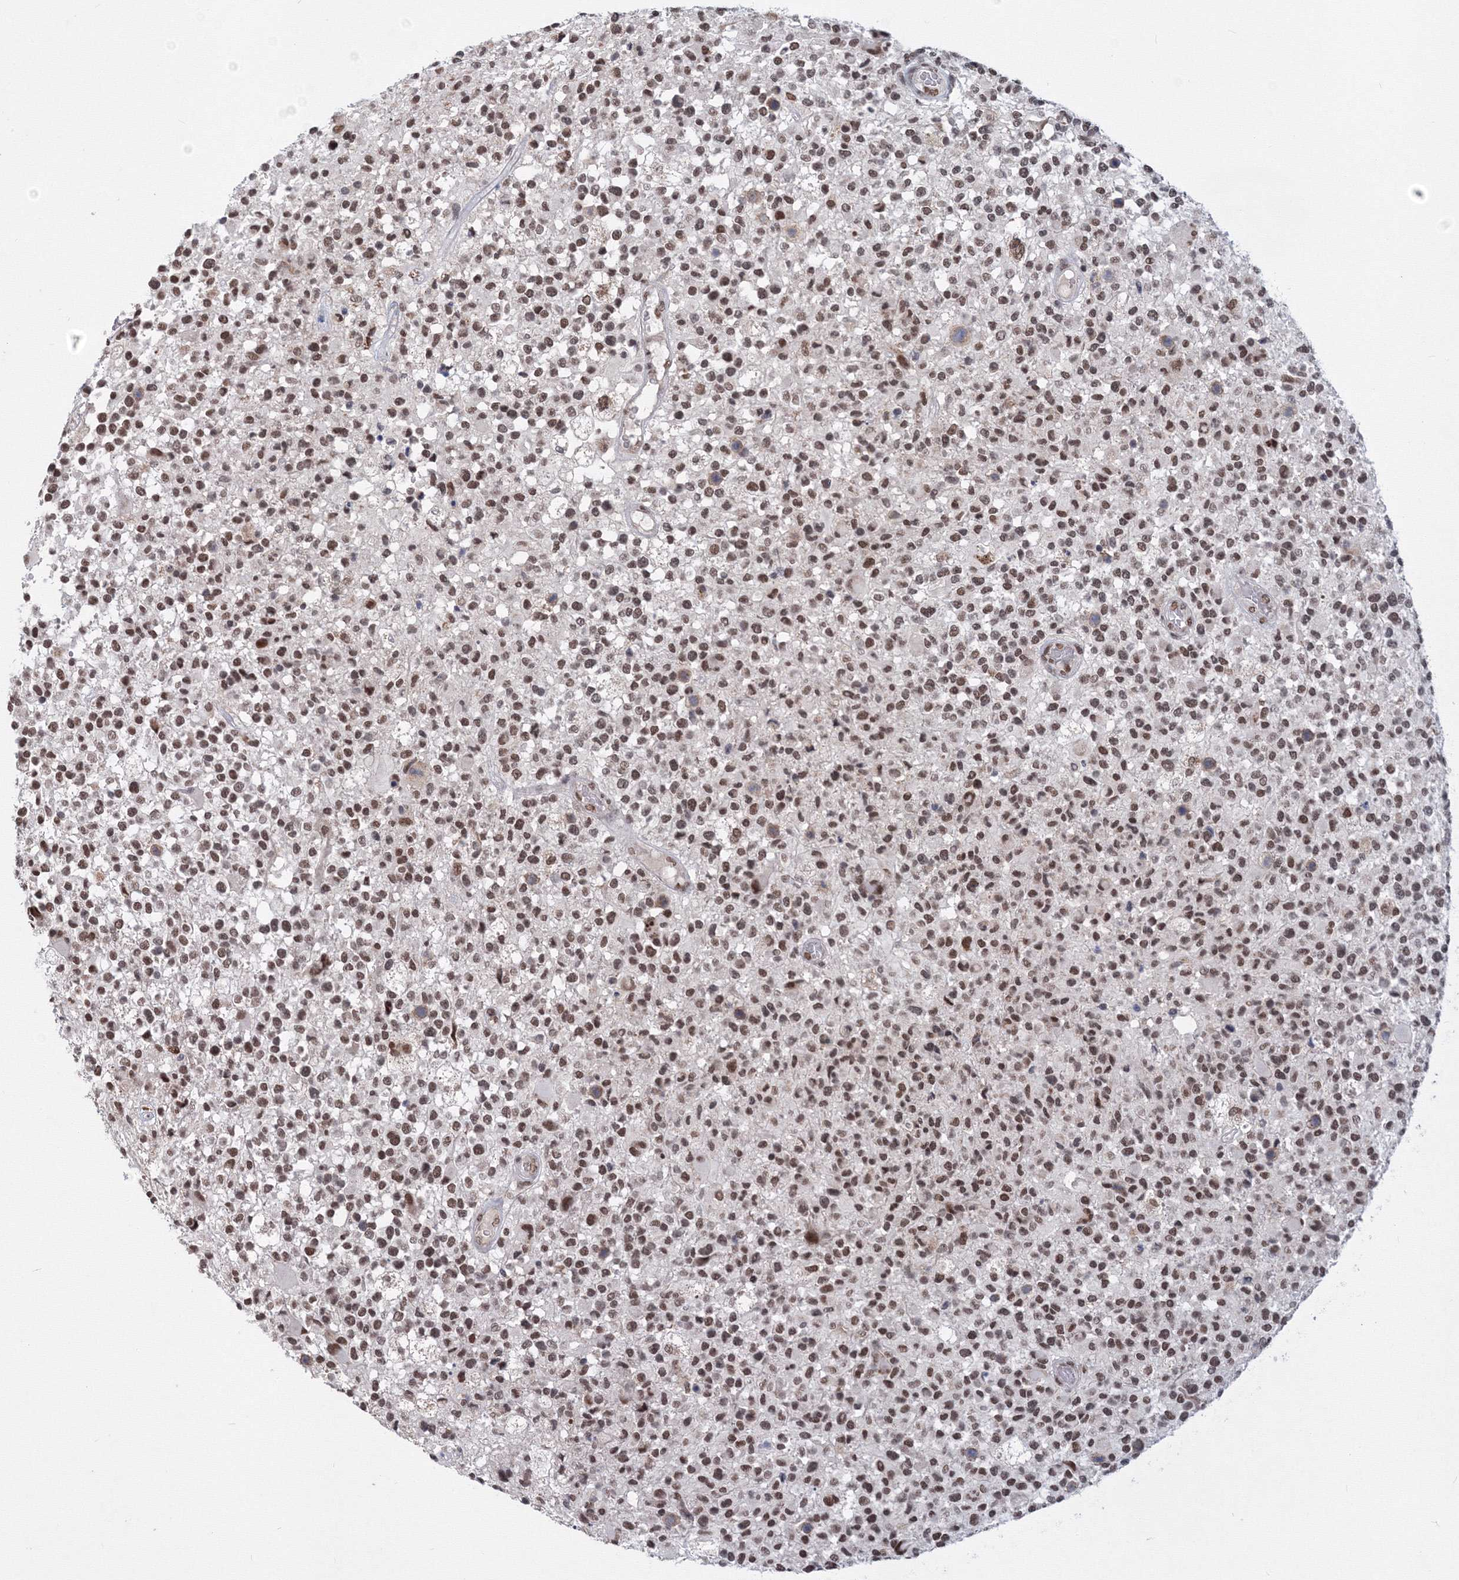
{"staining": {"intensity": "moderate", "quantity": ">75%", "location": "nuclear"}, "tissue": "glioma", "cell_type": "Tumor cells", "image_type": "cancer", "snomed": [{"axis": "morphology", "description": "Glioma, malignant, High grade"}, {"axis": "morphology", "description": "Glioblastoma, NOS"}, {"axis": "topography", "description": "Brain"}], "caption": "A medium amount of moderate nuclear expression is identified in about >75% of tumor cells in malignant high-grade glioma tissue.", "gene": "SF3B6", "patient": {"sex": "male", "age": 60}}